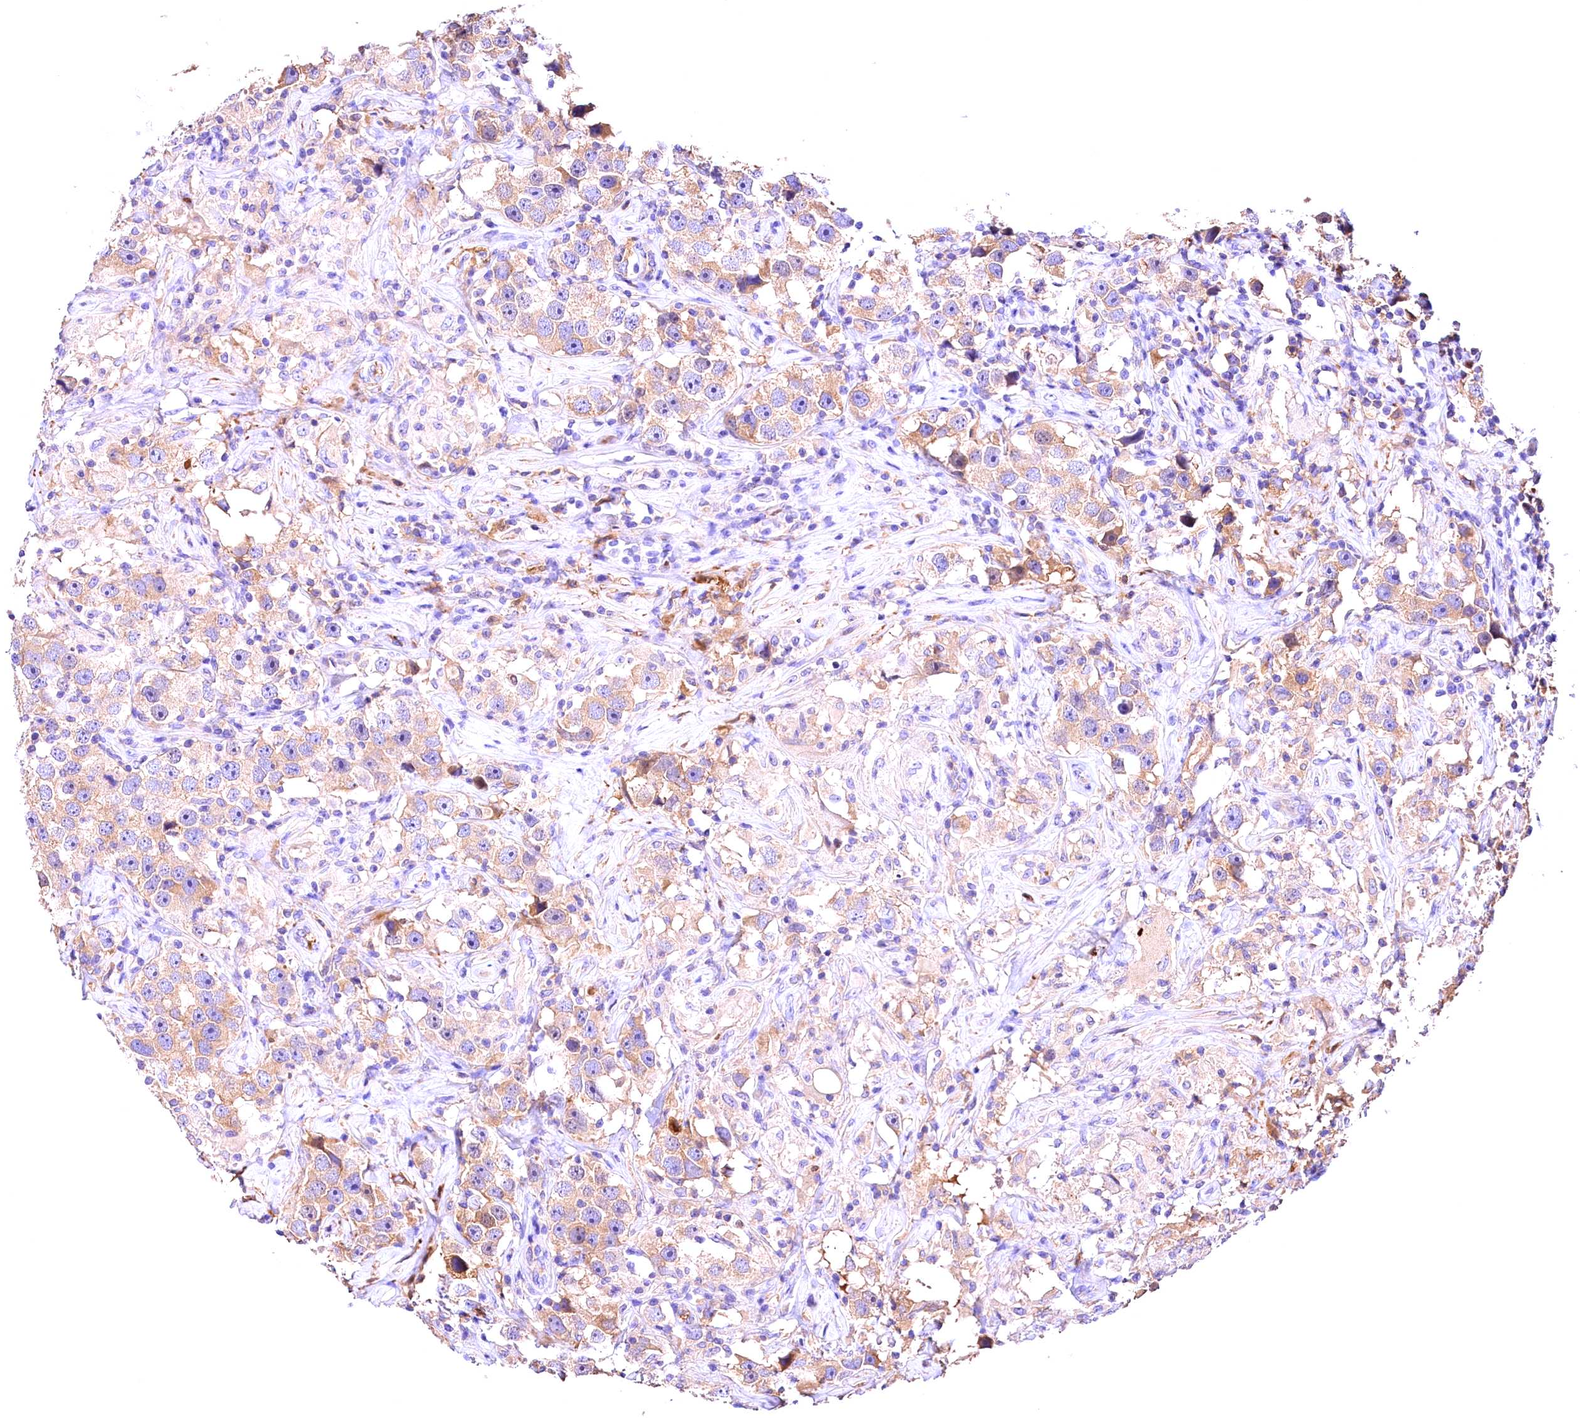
{"staining": {"intensity": "weak", "quantity": ">75%", "location": "cytoplasmic/membranous"}, "tissue": "testis cancer", "cell_type": "Tumor cells", "image_type": "cancer", "snomed": [{"axis": "morphology", "description": "Seminoma, NOS"}, {"axis": "topography", "description": "Testis"}], "caption": "Immunohistochemical staining of human seminoma (testis) demonstrates low levels of weak cytoplasmic/membranous protein staining in about >75% of tumor cells.", "gene": "ARMC6", "patient": {"sex": "male", "age": 49}}